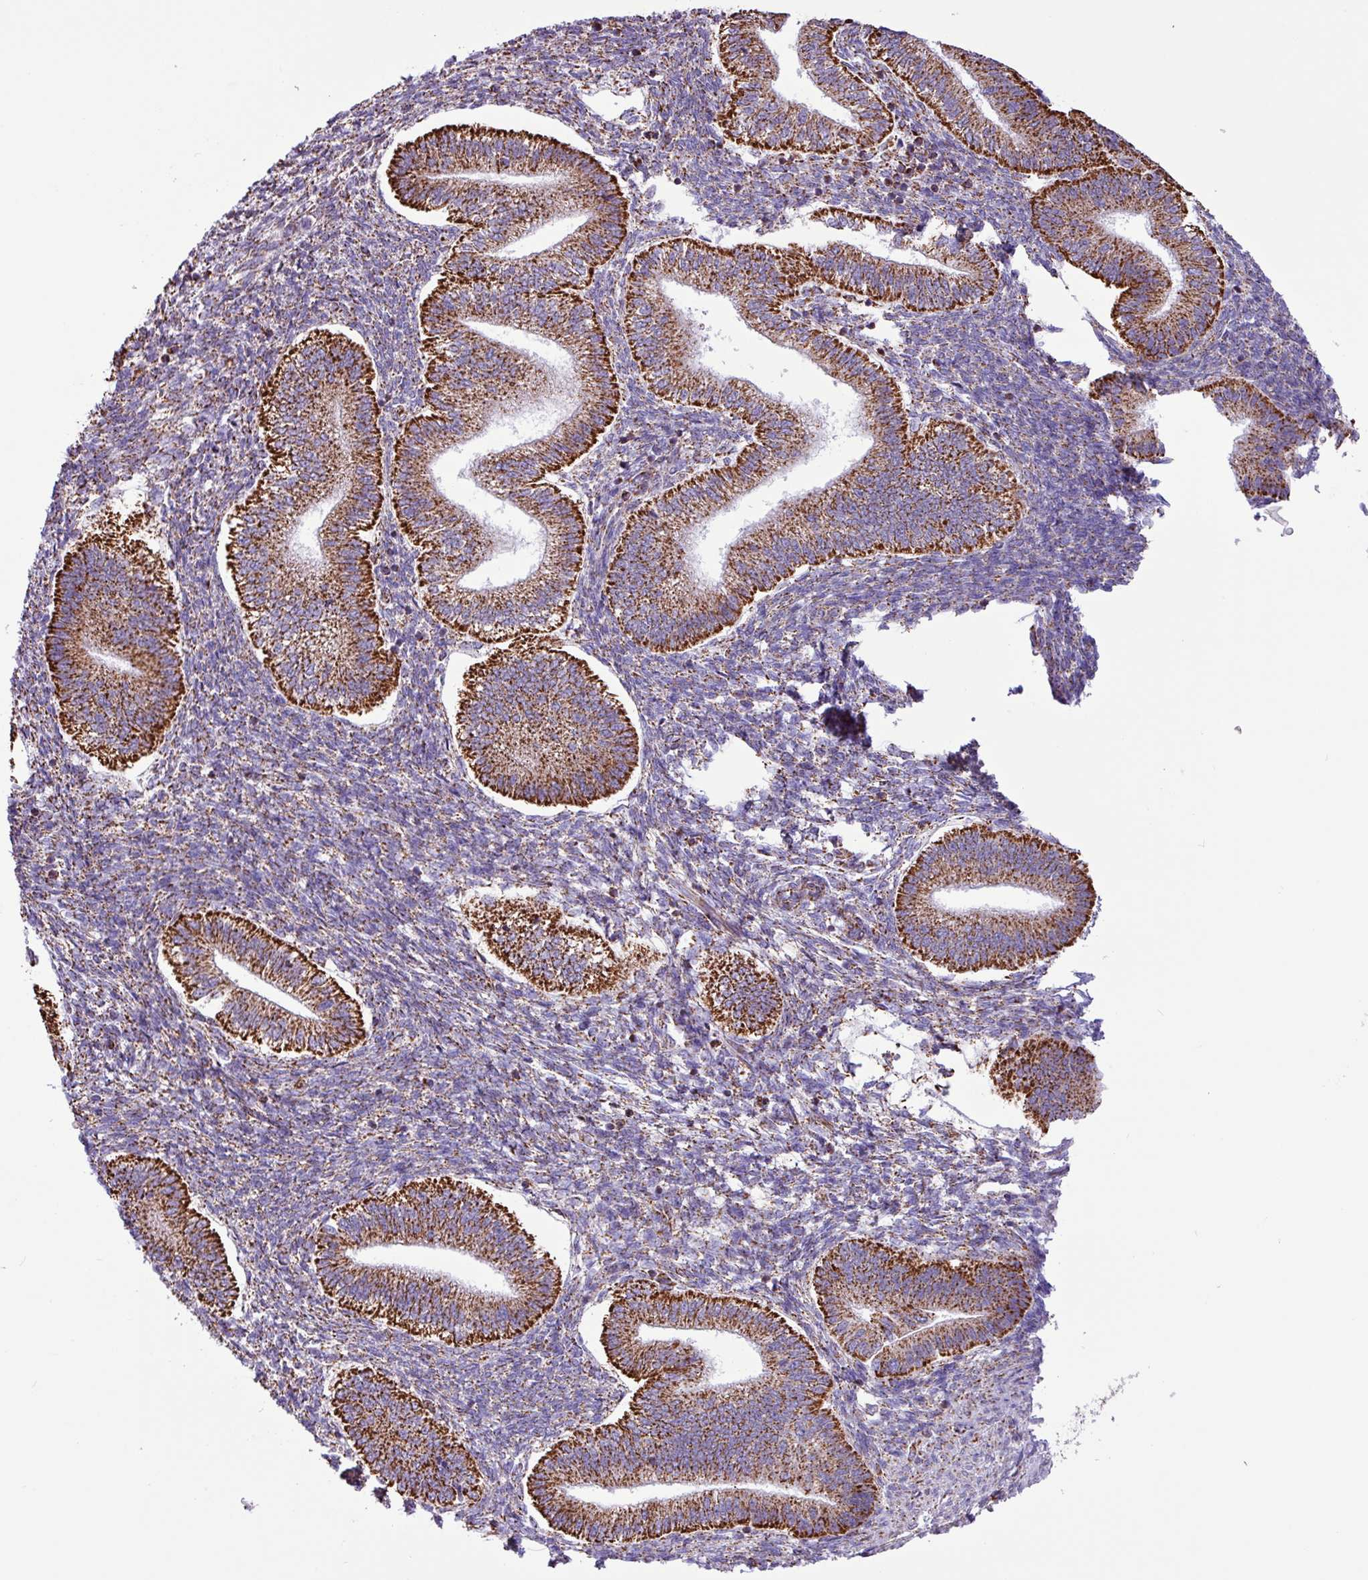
{"staining": {"intensity": "moderate", "quantity": "25%-75%", "location": "cytoplasmic/membranous"}, "tissue": "endometrium", "cell_type": "Cells in endometrial stroma", "image_type": "normal", "snomed": [{"axis": "morphology", "description": "Normal tissue, NOS"}, {"axis": "topography", "description": "Endometrium"}], "caption": "Endometrium stained with immunohistochemistry displays moderate cytoplasmic/membranous positivity in about 25%-75% of cells in endometrial stroma.", "gene": "RTL3", "patient": {"sex": "female", "age": 25}}